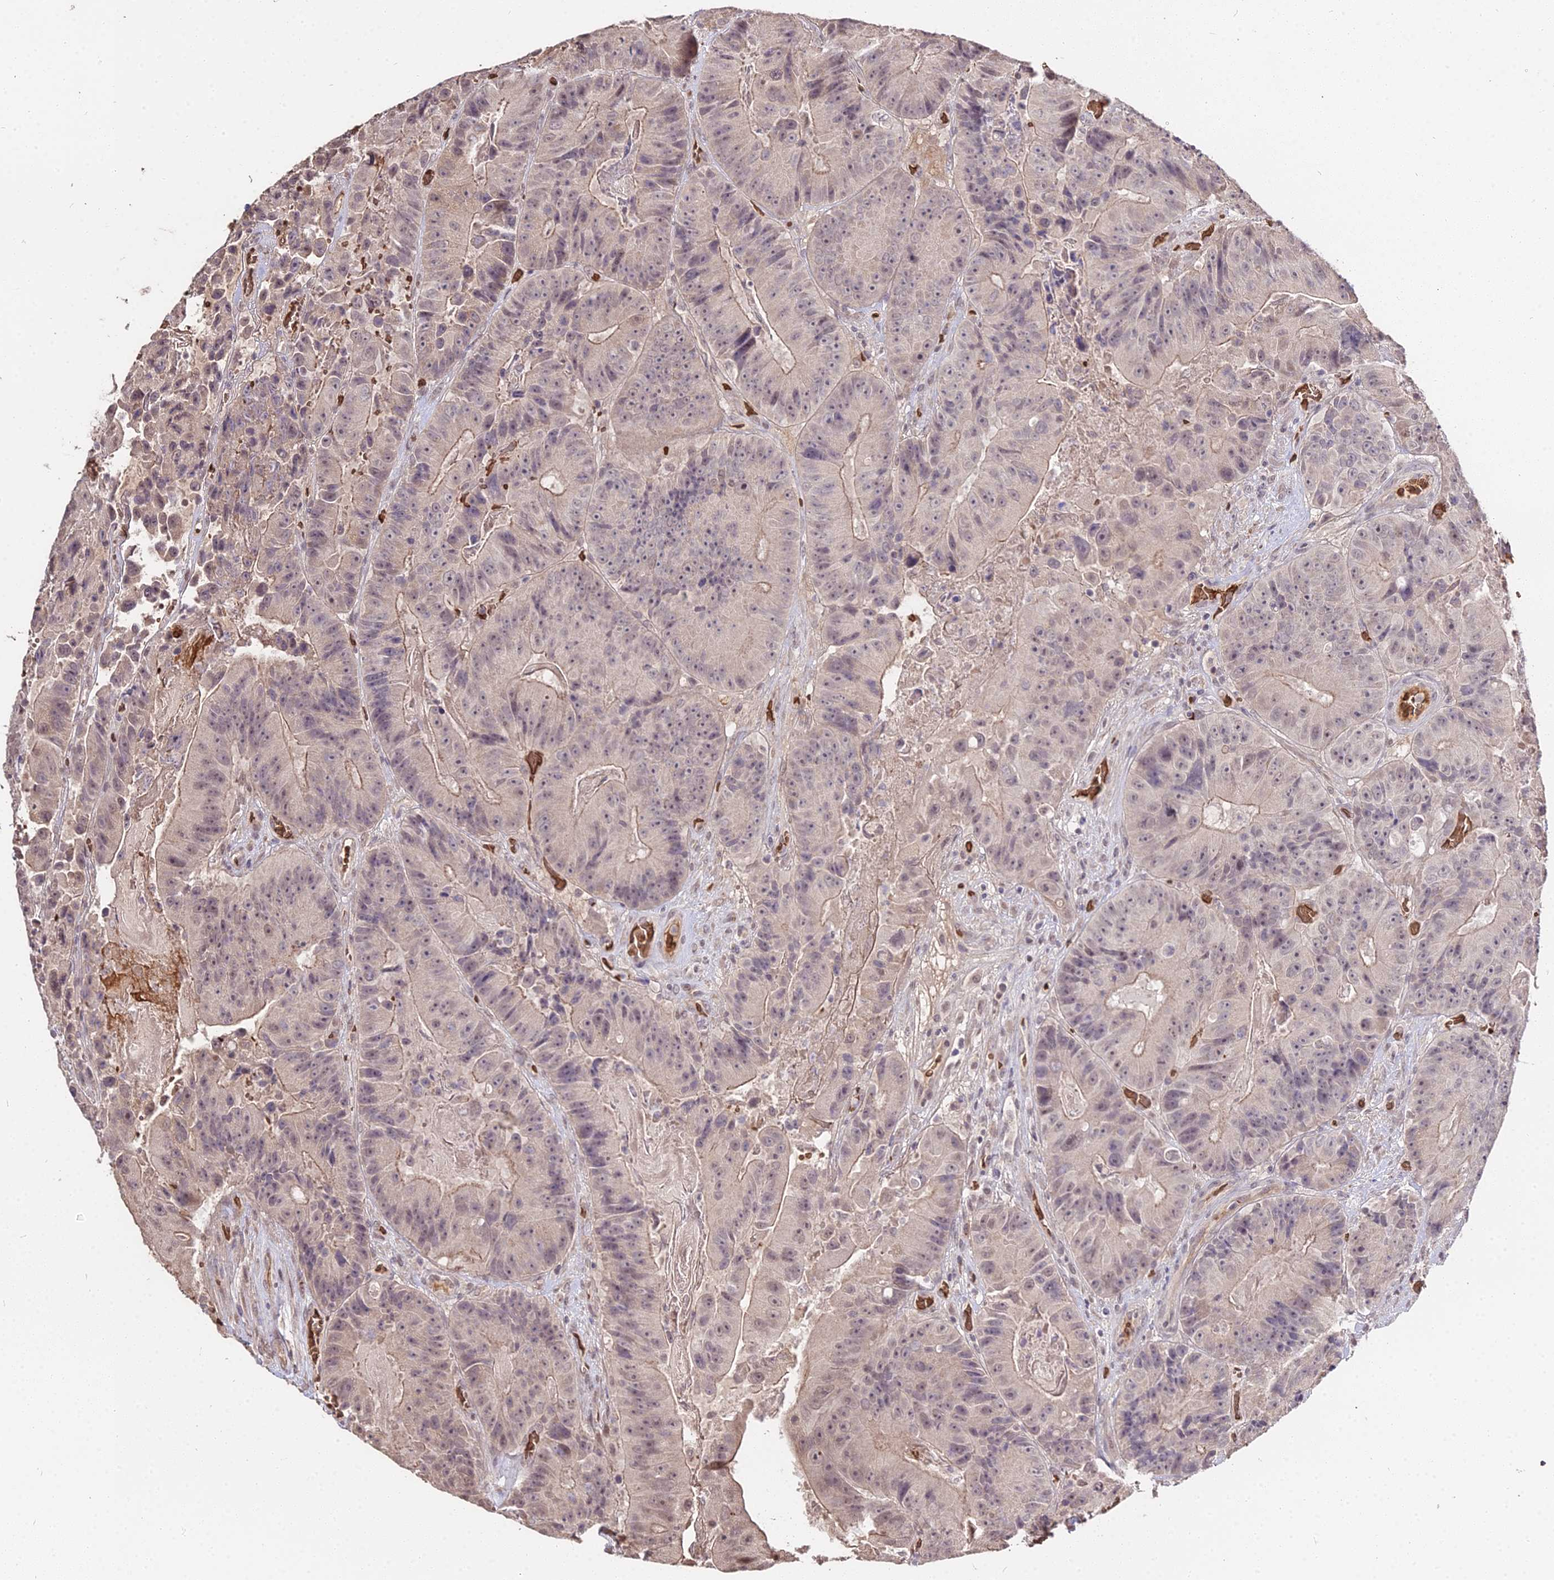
{"staining": {"intensity": "weak", "quantity": "25%-75%", "location": "cytoplasmic/membranous"}, "tissue": "colorectal cancer", "cell_type": "Tumor cells", "image_type": "cancer", "snomed": [{"axis": "morphology", "description": "Adenocarcinoma, NOS"}, {"axis": "topography", "description": "Colon"}], "caption": "A low amount of weak cytoplasmic/membranous positivity is appreciated in about 25%-75% of tumor cells in colorectal adenocarcinoma tissue.", "gene": "ZDBF2", "patient": {"sex": "female", "age": 86}}